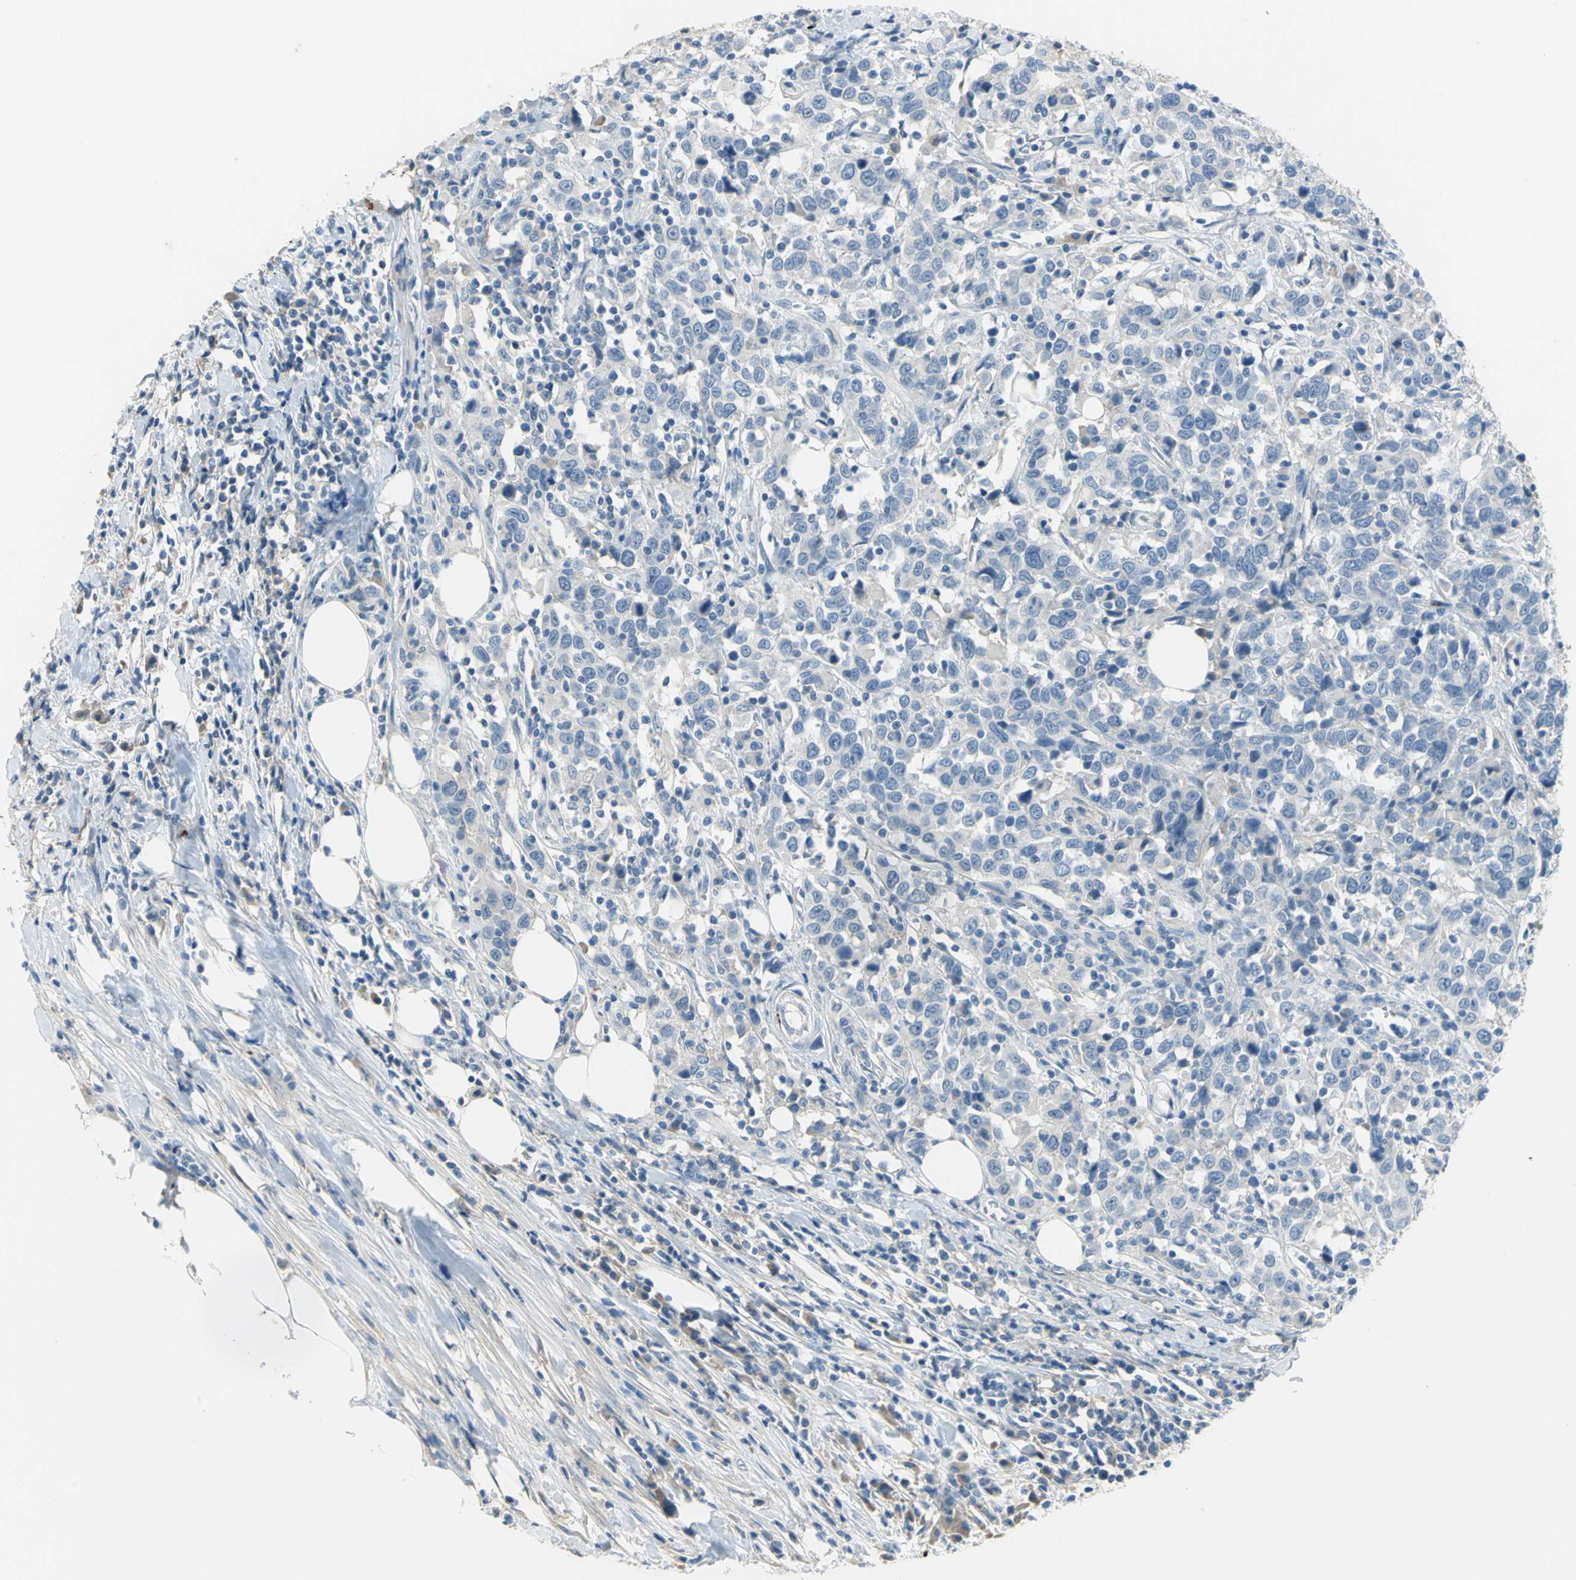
{"staining": {"intensity": "negative", "quantity": "none", "location": "none"}, "tissue": "urothelial cancer", "cell_type": "Tumor cells", "image_type": "cancer", "snomed": [{"axis": "morphology", "description": "Urothelial carcinoma, High grade"}, {"axis": "topography", "description": "Urinary bladder"}], "caption": "An IHC histopathology image of urothelial carcinoma (high-grade) is shown. There is no staining in tumor cells of urothelial carcinoma (high-grade).", "gene": "ZIC1", "patient": {"sex": "male", "age": 61}}